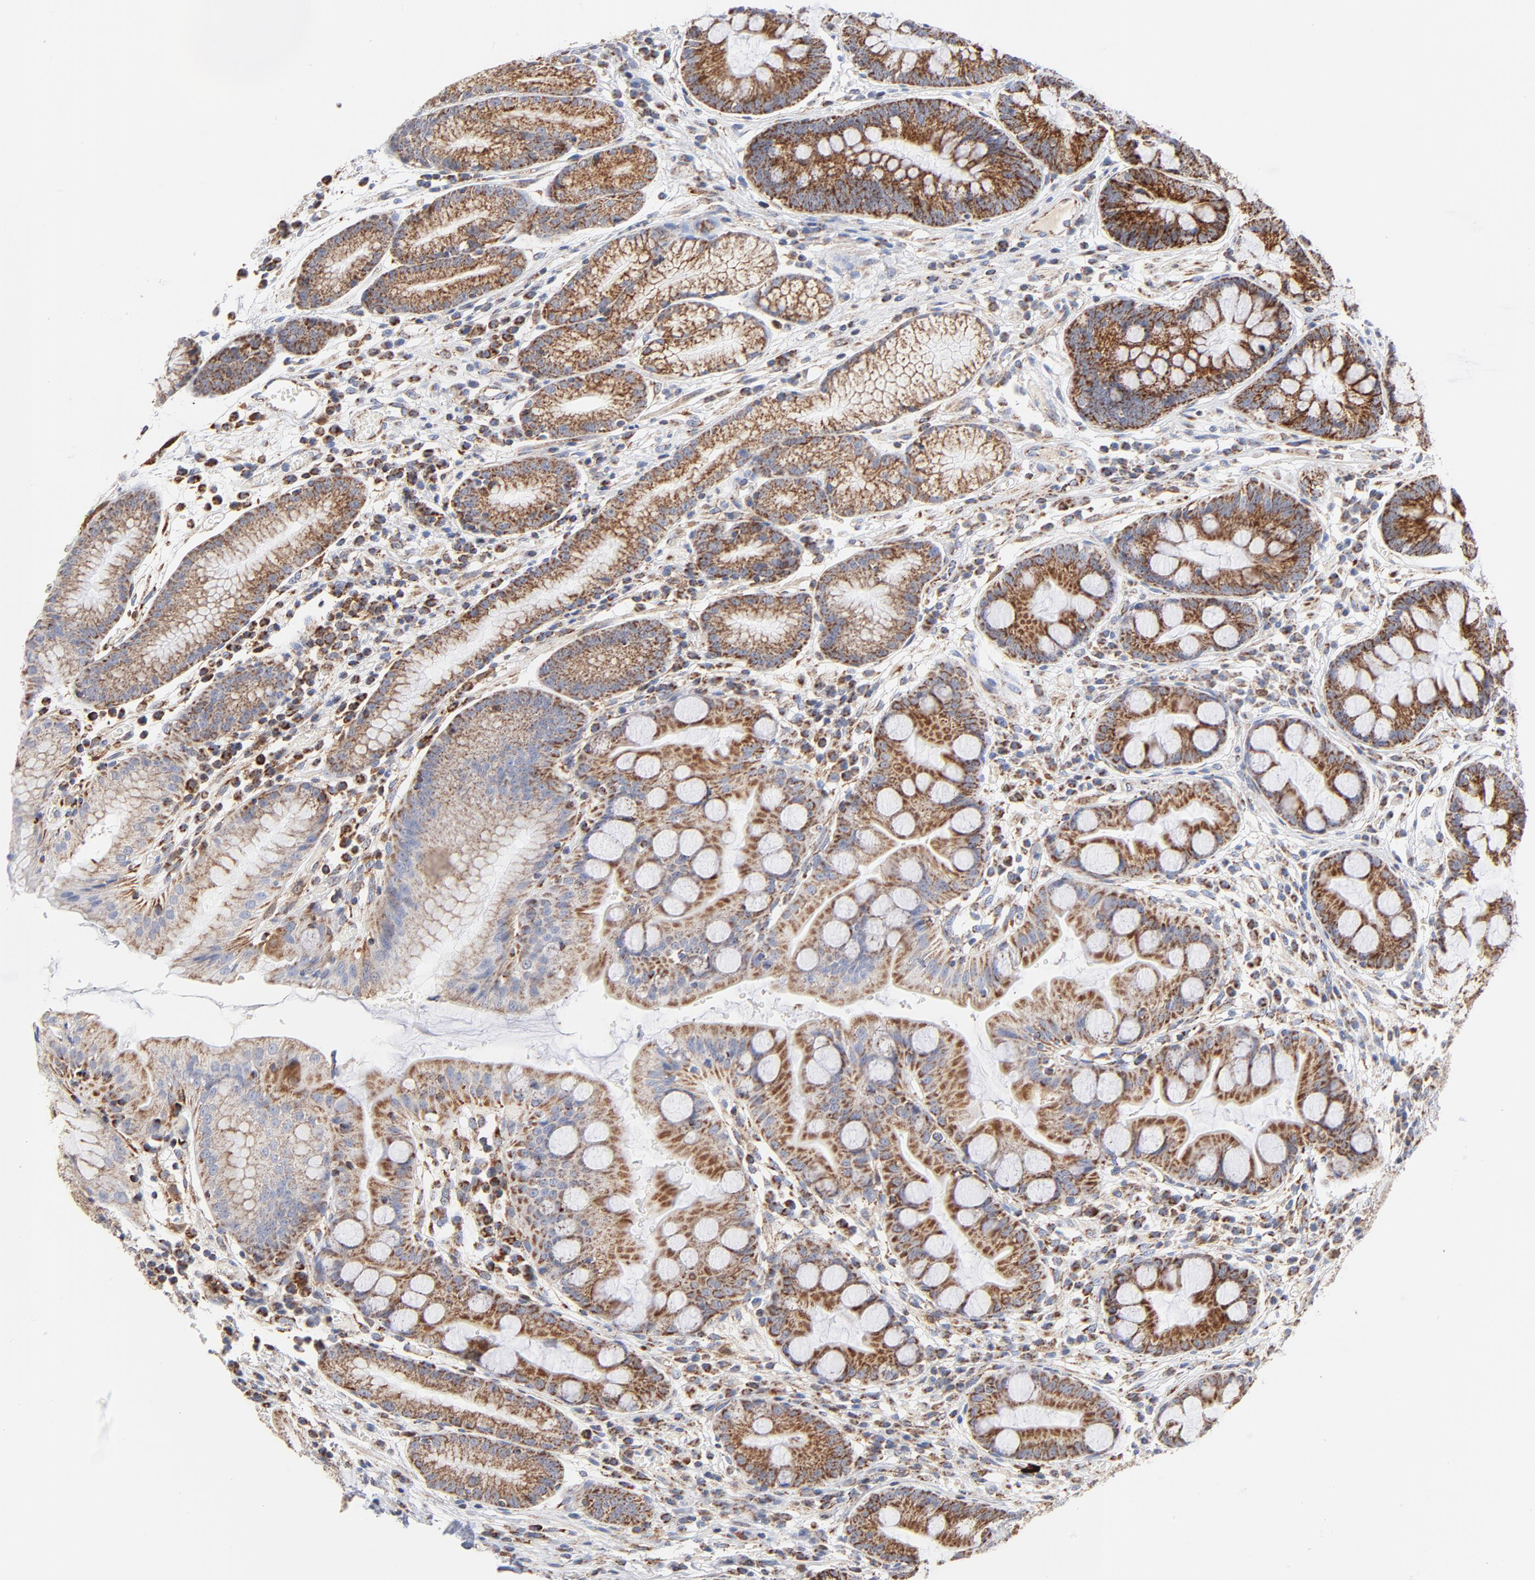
{"staining": {"intensity": "strong", "quantity": ">75%", "location": "cytoplasmic/membranous"}, "tissue": "stomach", "cell_type": "Glandular cells", "image_type": "normal", "snomed": [{"axis": "morphology", "description": "Normal tissue, NOS"}, {"axis": "morphology", "description": "Inflammation, NOS"}, {"axis": "topography", "description": "Stomach, lower"}], "caption": "Normal stomach reveals strong cytoplasmic/membranous positivity in about >75% of glandular cells, visualized by immunohistochemistry. (DAB IHC with brightfield microscopy, high magnification).", "gene": "DIABLO", "patient": {"sex": "male", "age": 59}}